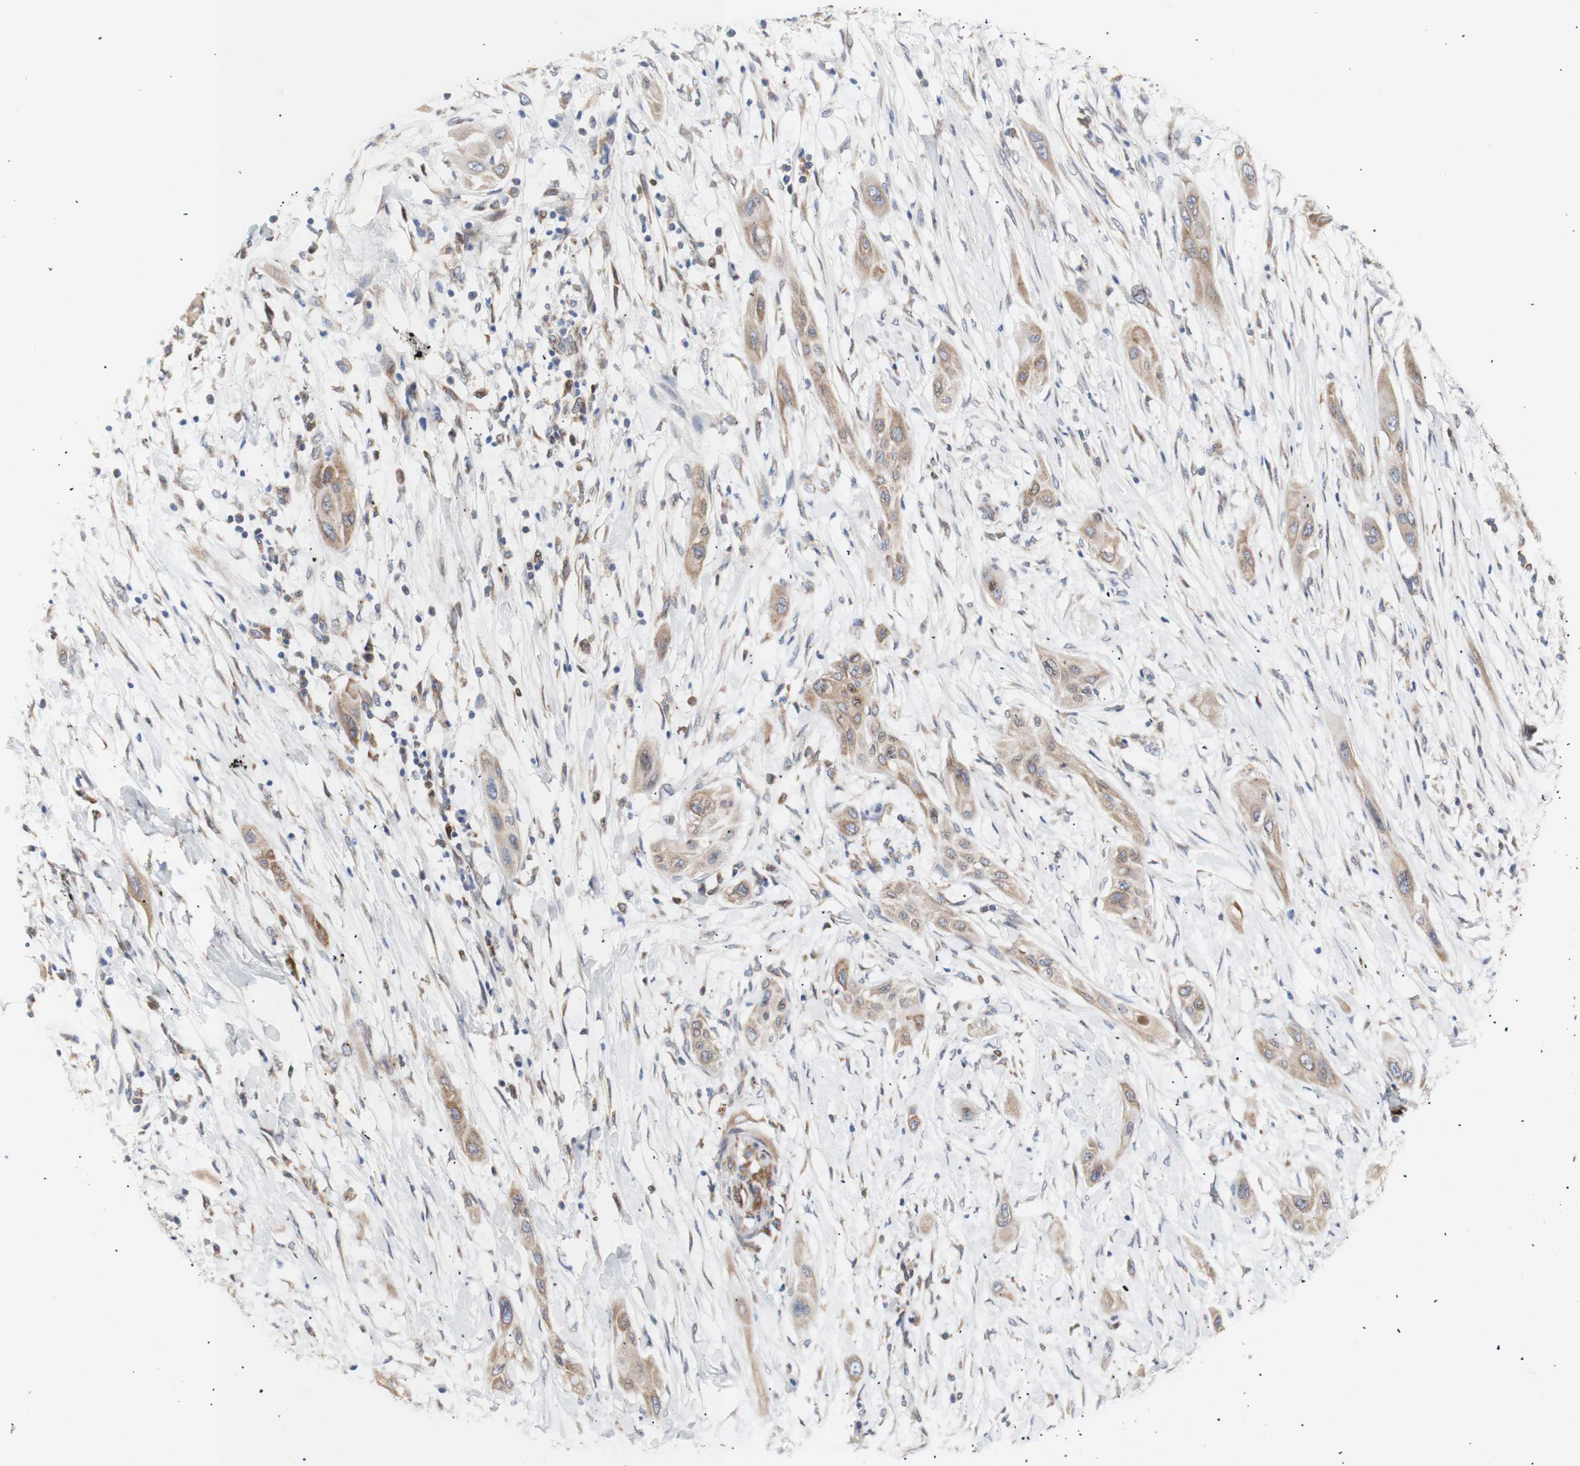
{"staining": {"intensity": "weak", "quantity": ">75%", "location": "cytoplasmic/membranous"}, "tissue": "lung cancer", "cell_type": "Tumor cells", "image_type": "cancer", "snomed": [{"axis": "morphology", "description": "Squamous cell carcinoma, NOS"}, {"axis": "topography", "description": "Lung"}], "caption": "A micrograph of human lung cancer stained for a protein displays weak cytoplasmic/membranous brown staining in tumor cells.", "gene": "ERLIN1", "patient": {"sex": "female", "age": 47}}